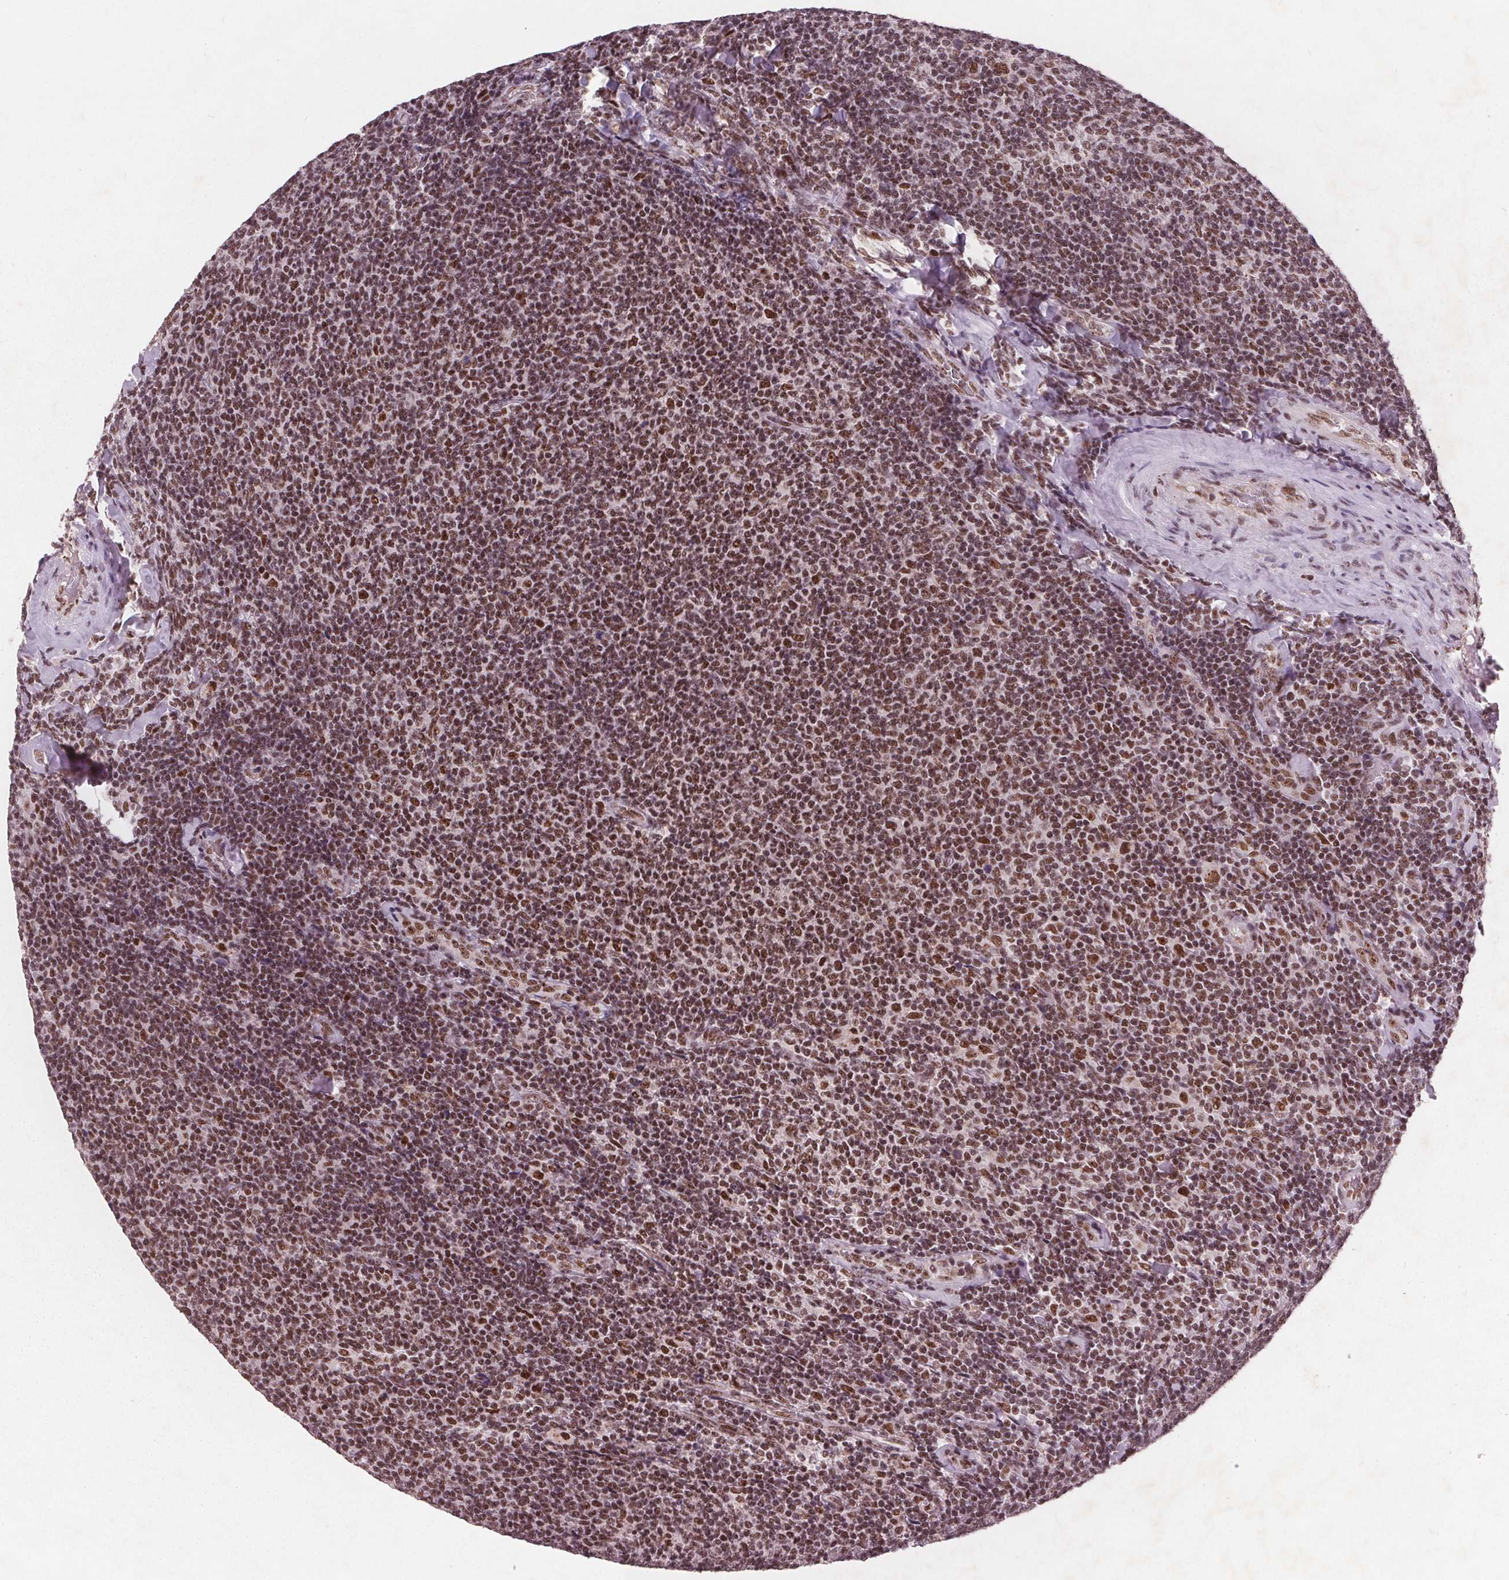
{"staining": {"intensity": "moderate", "quantity": ">75%", "location": "nuclear"}, "tissue": "lymphoma", "cell_type": "Tumor cells", "image_type": "cancer", "snomed": [{"axis": "morphology", "description": "Malignant lymphoma, non-Hodgkin's type, Low grade"}, {"axis": "topography", "description": "Lymph node"}], "caption": "Human malignant lymphoma, non-Hodgkin's type (low-grade) stained for a protein (brown) shows moderate nuclear positive staining in about >75% of tumor cells.", "gene": "RPS6KA2", "patient": {"sex": "male", "age": 52}}